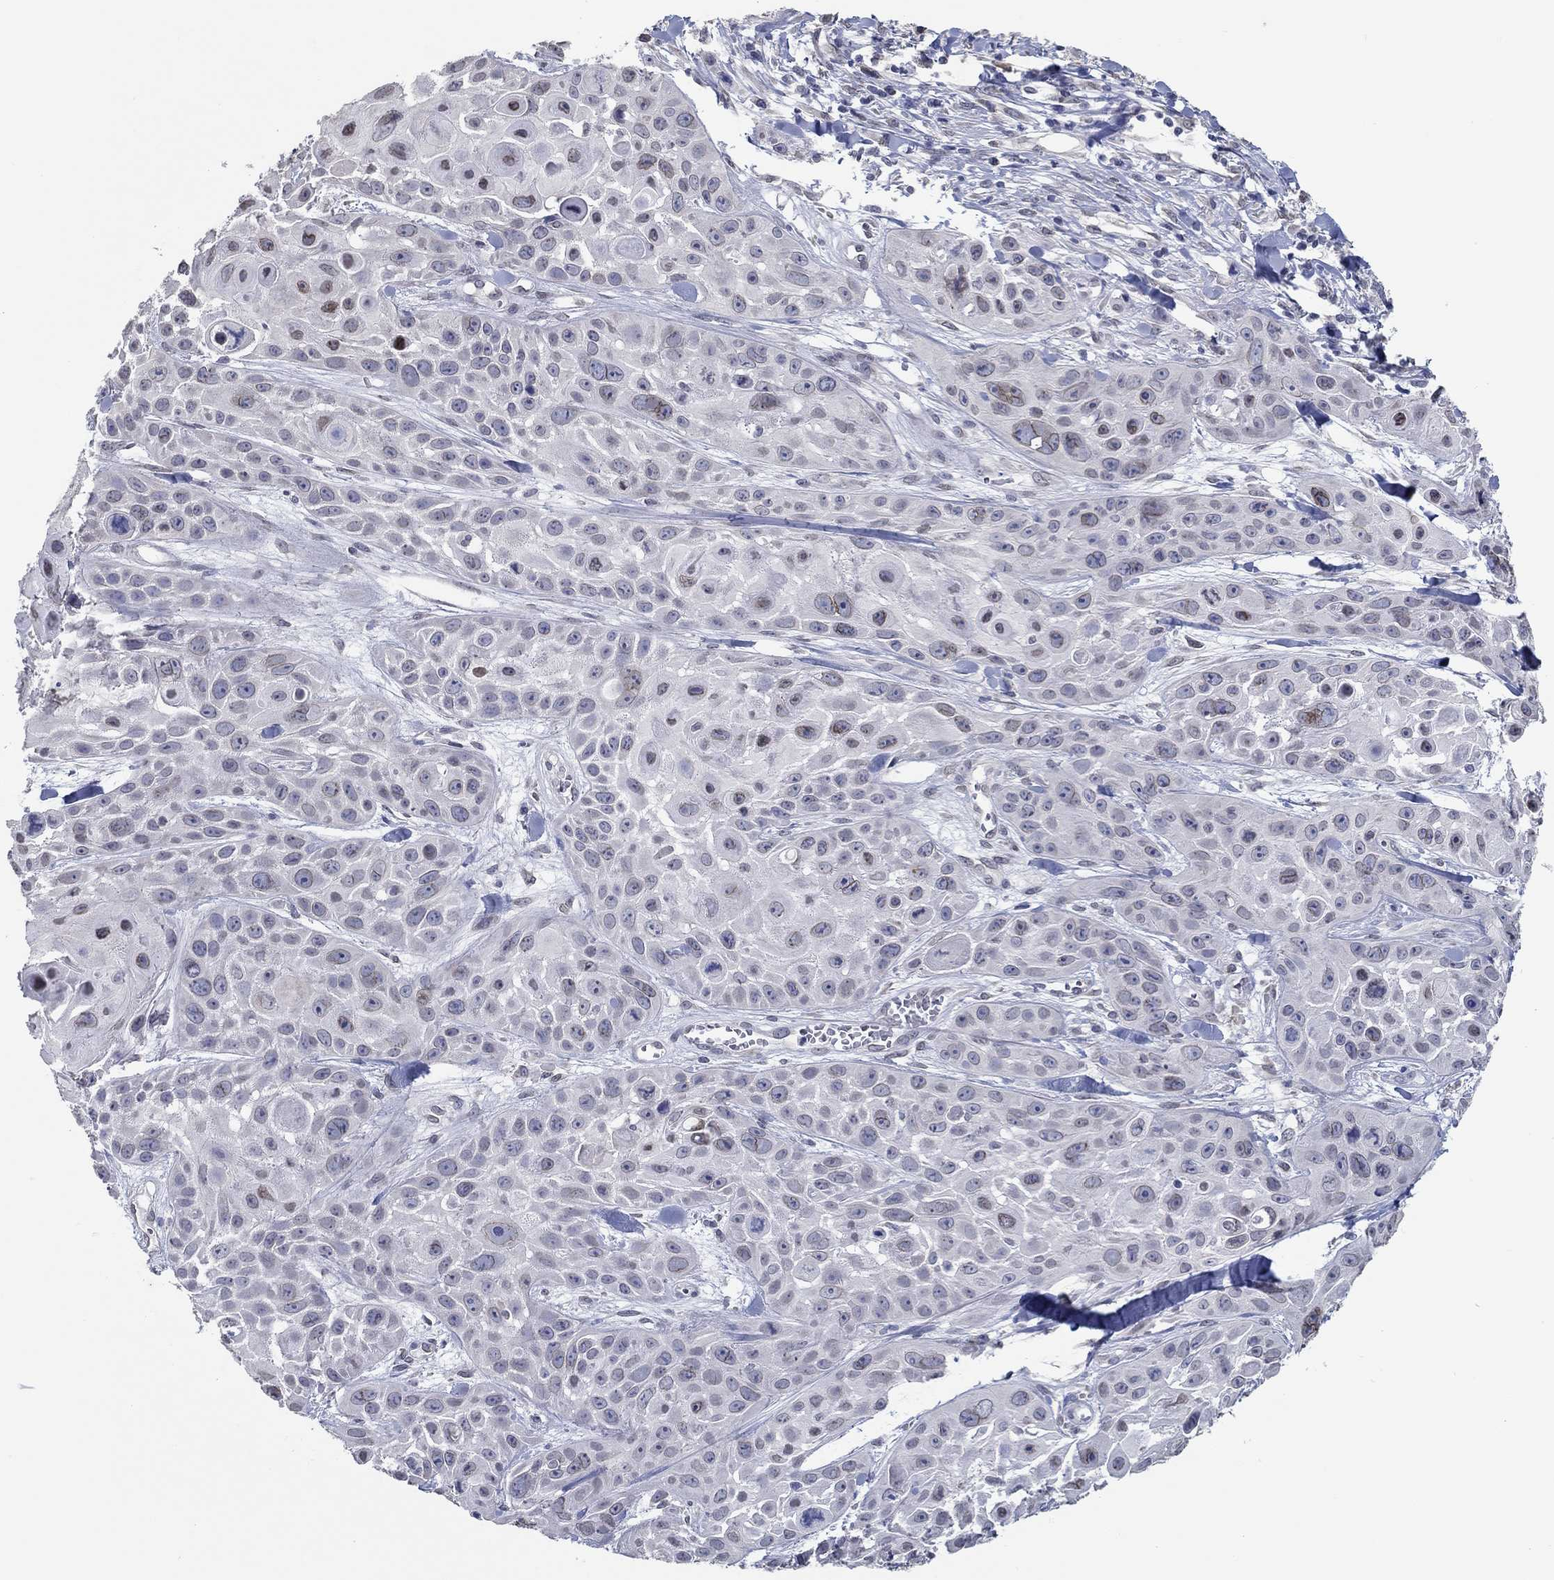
{"staining": {"intensity": "moderate", "quantity": "<25%", "location": "nuclear"}, "tissue": "skin cancer", "cell_type": "Tumor cells", "image_type": "cancer", "snomed": [{"axis": "morphology", "description": "Squamous cell carcinoma, NOS"}, {"axis": "topography", "description": "Skin"}, {"axis": "topography", "description": "Anal"}], "caption": "Squamous cell carcinoma (skin) tissue shows moderate nuclear positivity in about <25% of tumor cells, visualized by immunohistochemistry.", "gene": "NUP155", "patient": {"sex": "female", "age": 75}}